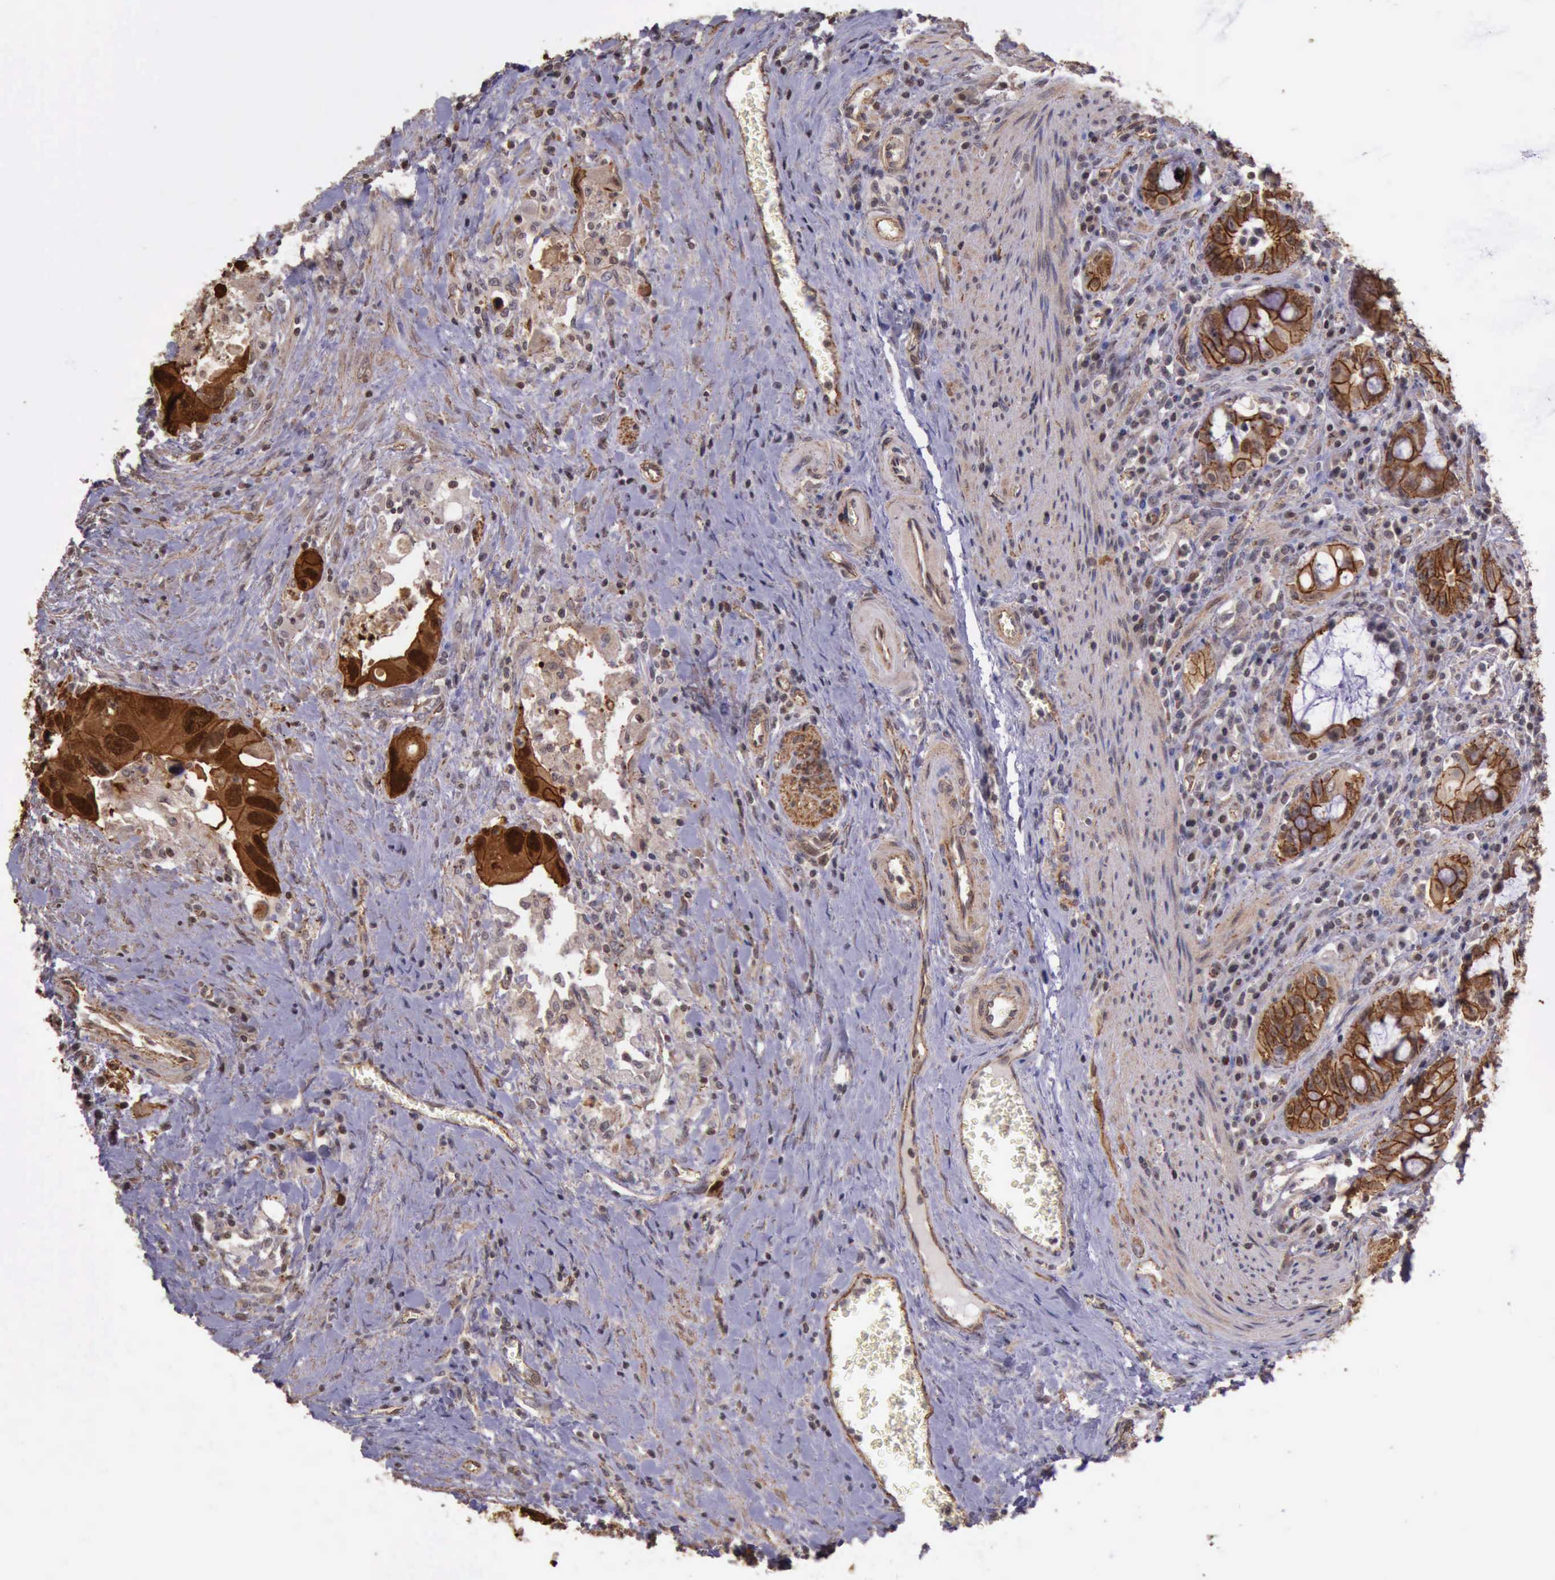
{"staining": {"intensity": "strong", "quantity": ">75%", "location": "cytoplasmic/membranous,nuclear"}, "tissue": "colorectal cancer", "cell_type": "Tumor cells", "image_type": "cancer", "snomed": [{"axis": "morphology", "description": "Adenocarcinoma, NOS"}, {"axis": "topography", "description": "Rectum"}], "caption": "A high amount of strong cytoplasmic/membranous and nuclear positivity is seen in approximately >75% of tumor cells in colorectal adenocarcinoma tissue.", "gene": "CTNNB1", "patient": {"sex": "male", "age": 70}}